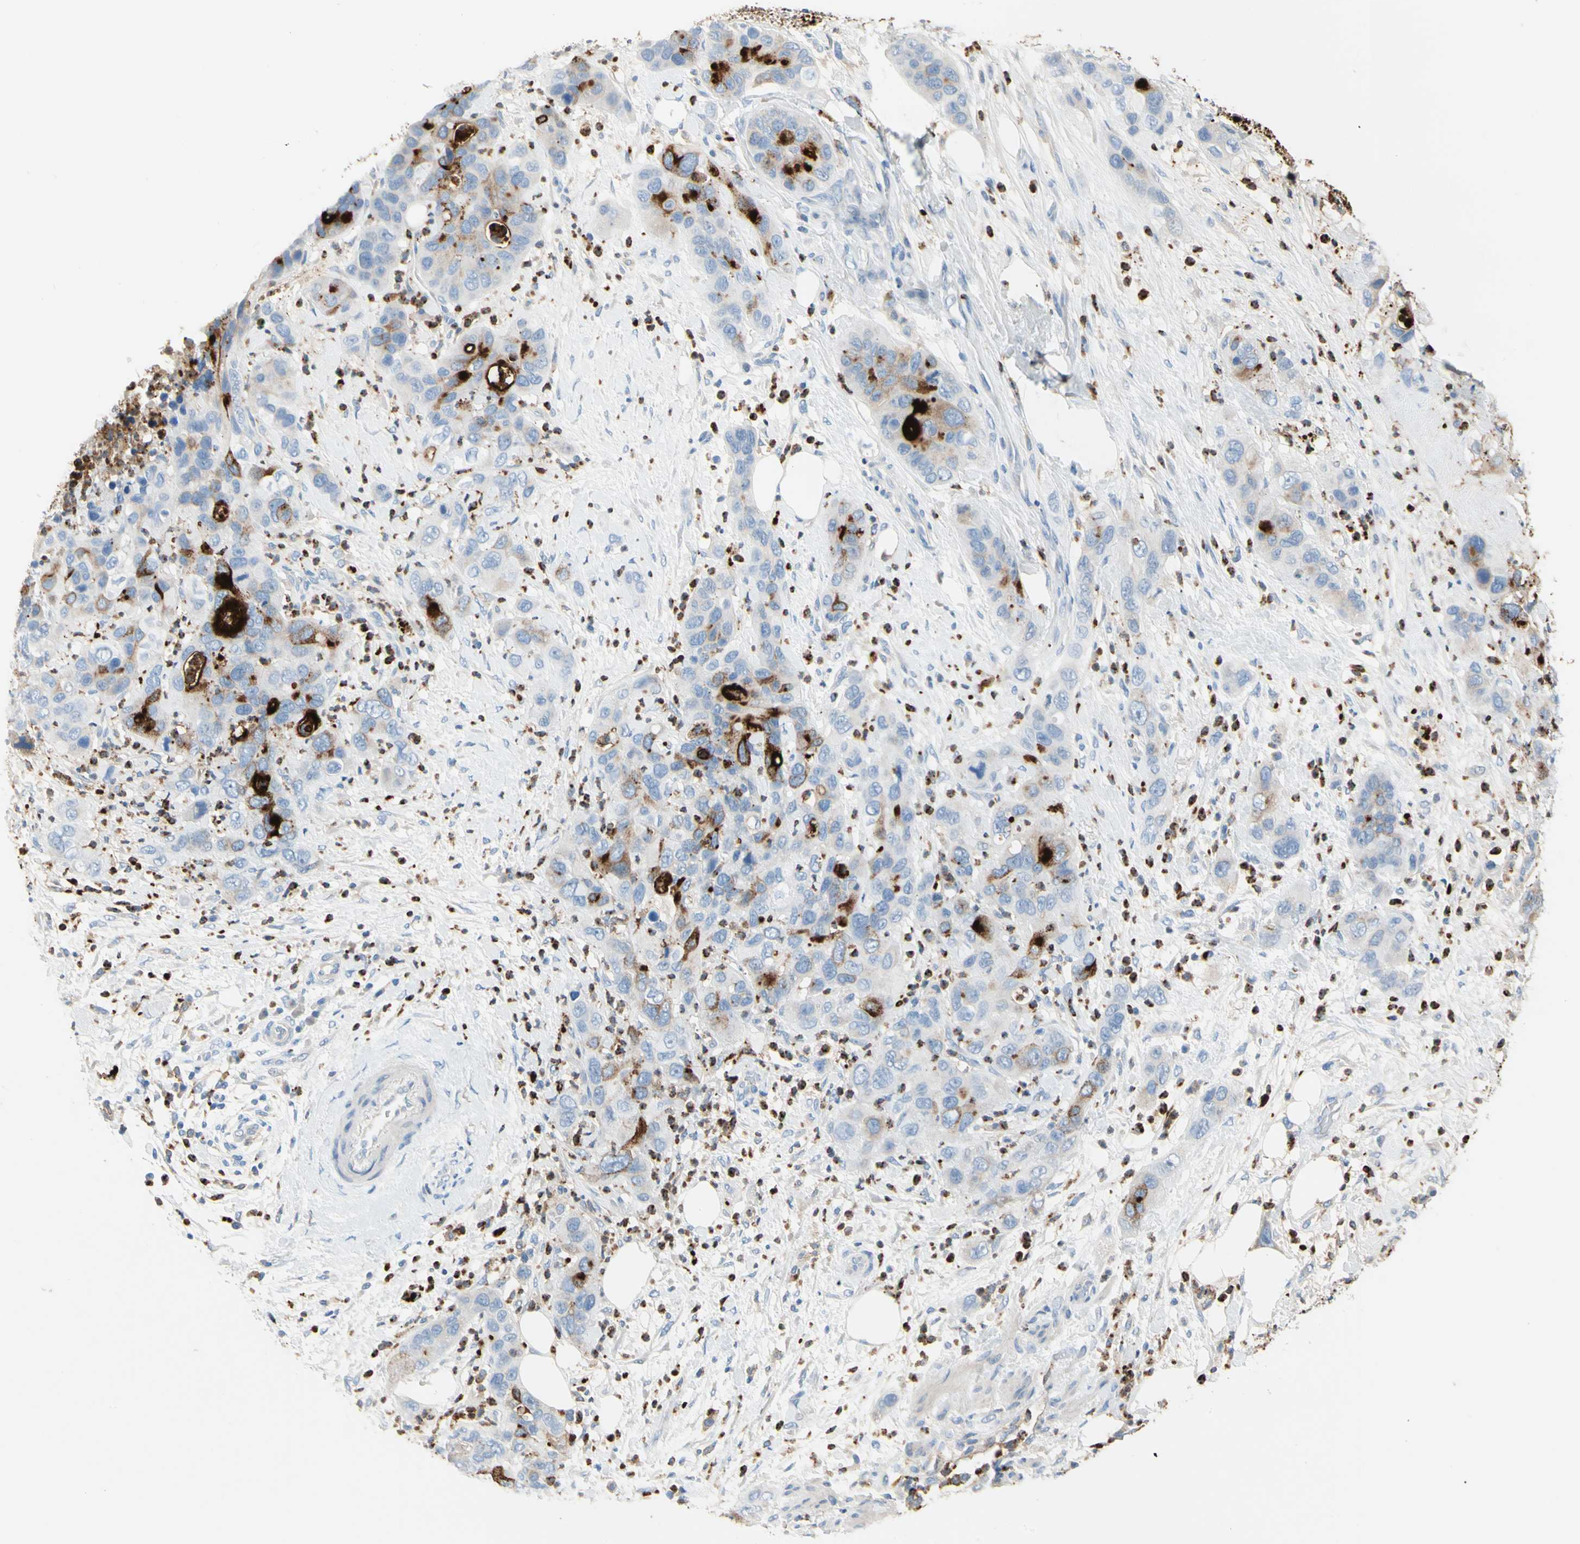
{"staining": {"intensity": "strong", "quantity": "25%-75%", "location": "cytoplasmic/membranous"}, "tissue": "pancreatic cancer", "cell_type": "Tumor cells", "image_type": "cancer", "snomed": [{"axis": "morphology", "description": "Adenocarcinoma, NOS"}, {"axis": "topography", "description": "Pancreas"}], "caption": "High-magnification brightfield microscopy of adenocarcinoma (pancreatic) stained with DAB (brown) and counterstained with hematoxylin (blue). tumor cells exhibit strong cytoplasmic/membranous staining is present in approximately25%-75% of cells.", "gene": "CLEC4A", "patient": {"sex": "female", "age": 71}}